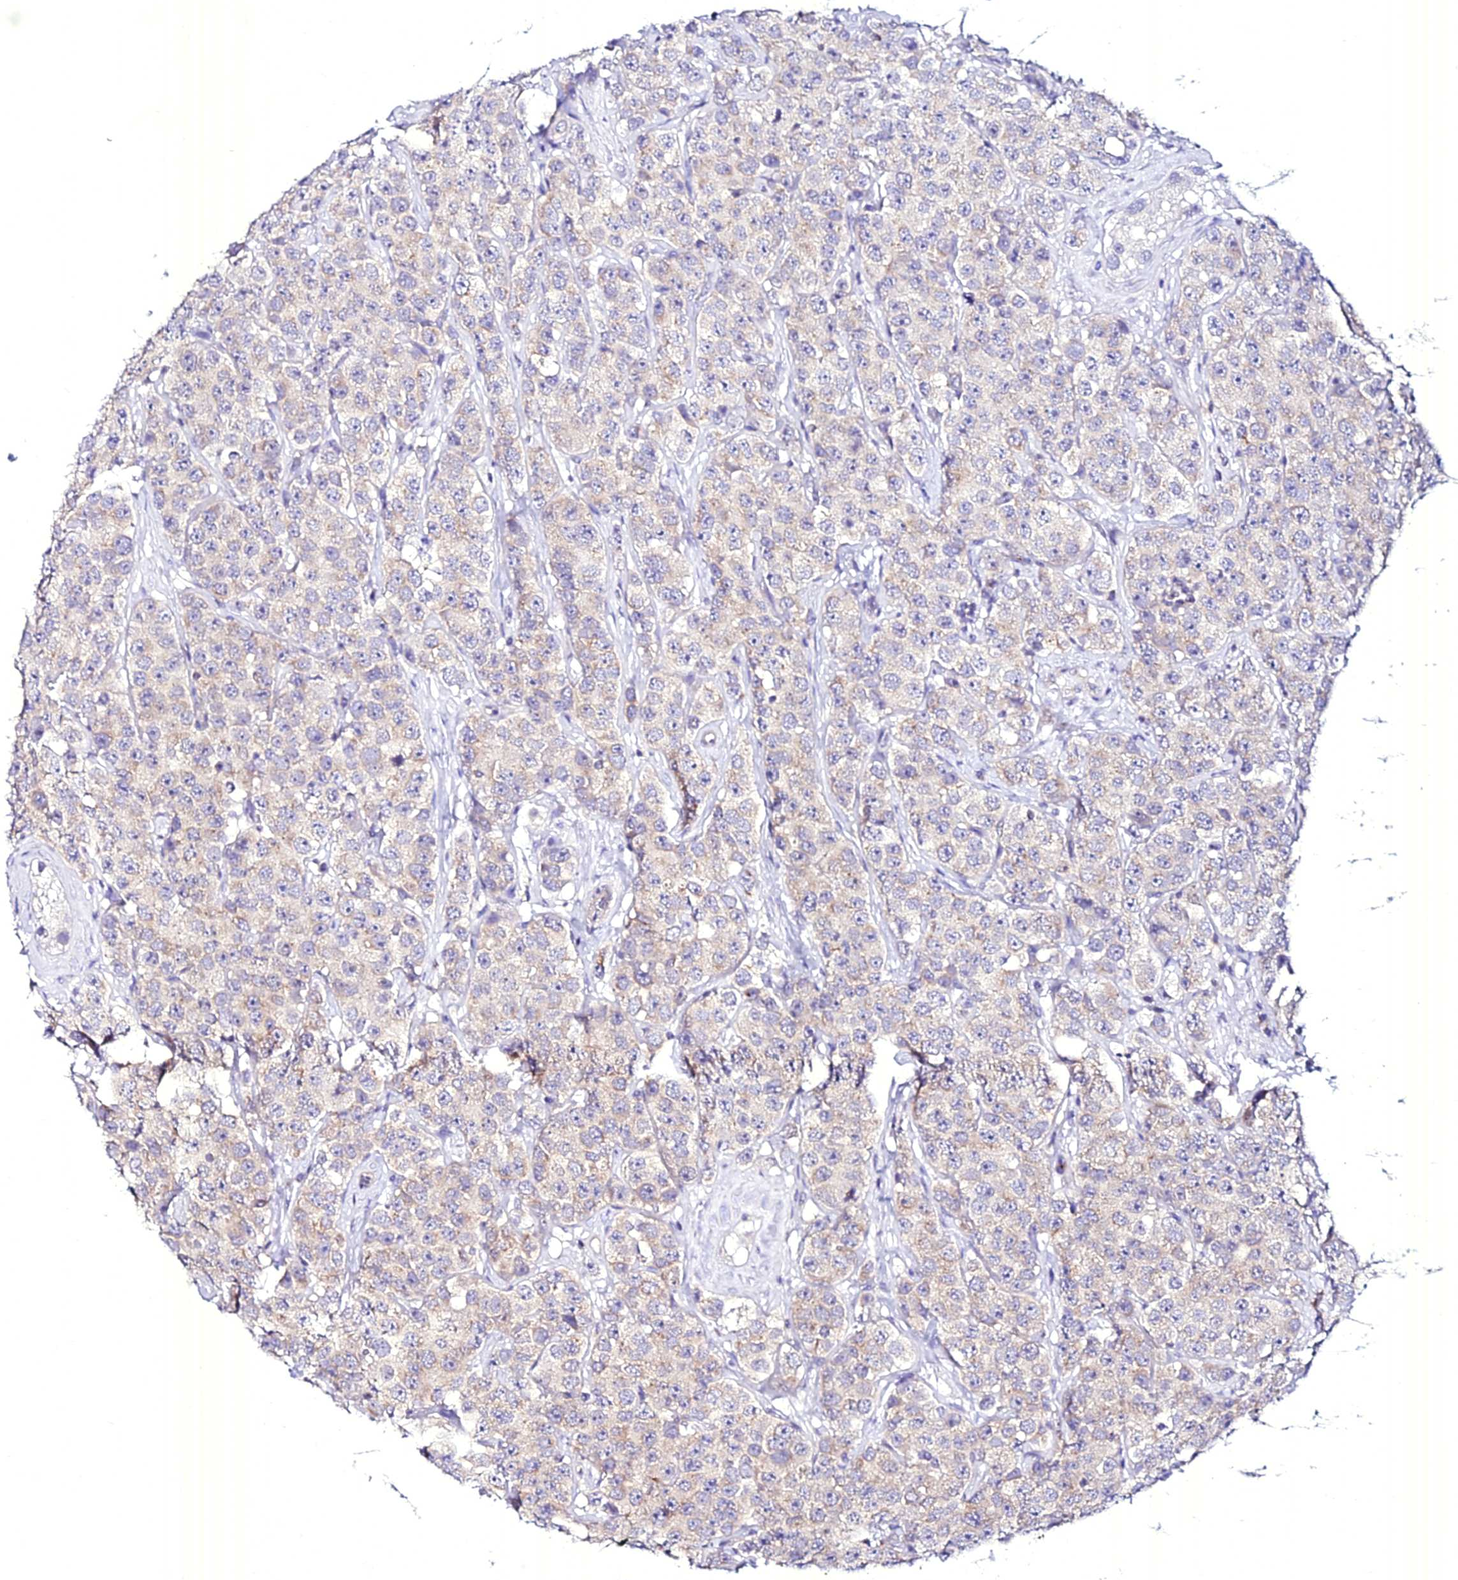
{"staining": {"intensity": "weak", "quantity": "<25%", "location": "cytoplasmic/membranous"}, "tissue": "testis cancer", "cell_type": "Tumor cells", "image_type": "cancer", "snomed": [{"axis": "morphology", "description": "Seminoma, NOS"}, {"axis": "topography", "description": "Testis"}], "caption": "Protein analysis of testis seminoma demonstrates no significant positivity in tumor cells.", "gene": "ATG16L2", "patient": {"sex": "male", "age": 28}}